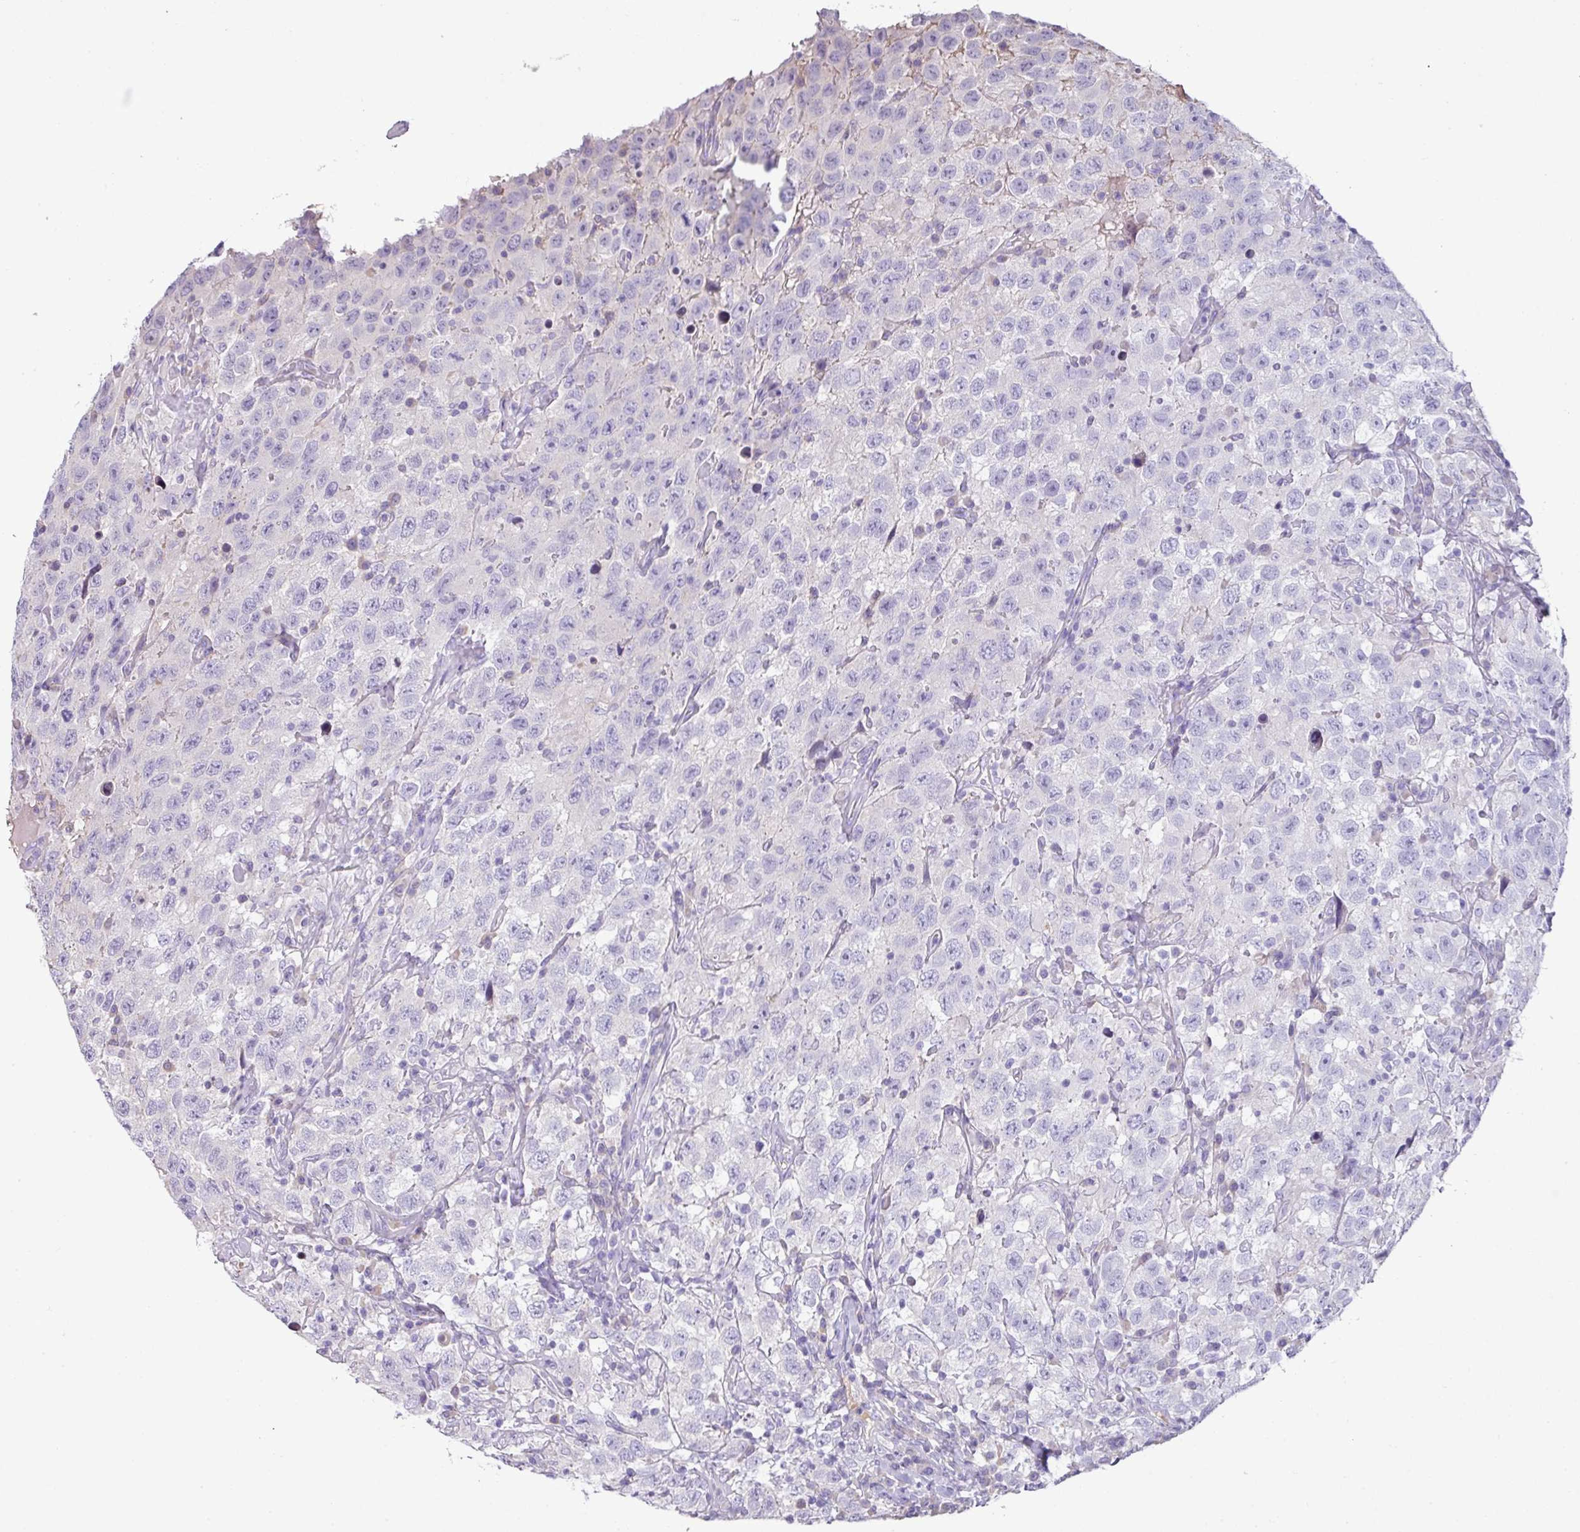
{"staining": {"intensity": "negative", "quantity": "none", "location": "none"}, "tissue": "testis cancer", "cell_type": "Tumor cells", "image_type": "cancer", "snomed": [{"axis": "morphology", "description": "Seminoma, NOS"}, {"axis": "topography", "description": "Testis"}], "caption": "This photomicrograph is of seminoma (testis) stained with IHC to label a protein in brown with the nuclei are counter-stained blue. There is no expression in tumor cells. (Brightfield microscopy of DAB IHC at high magnification).", "gene": "OR6C6", "patient": {"sex": "male", "age": 41}}